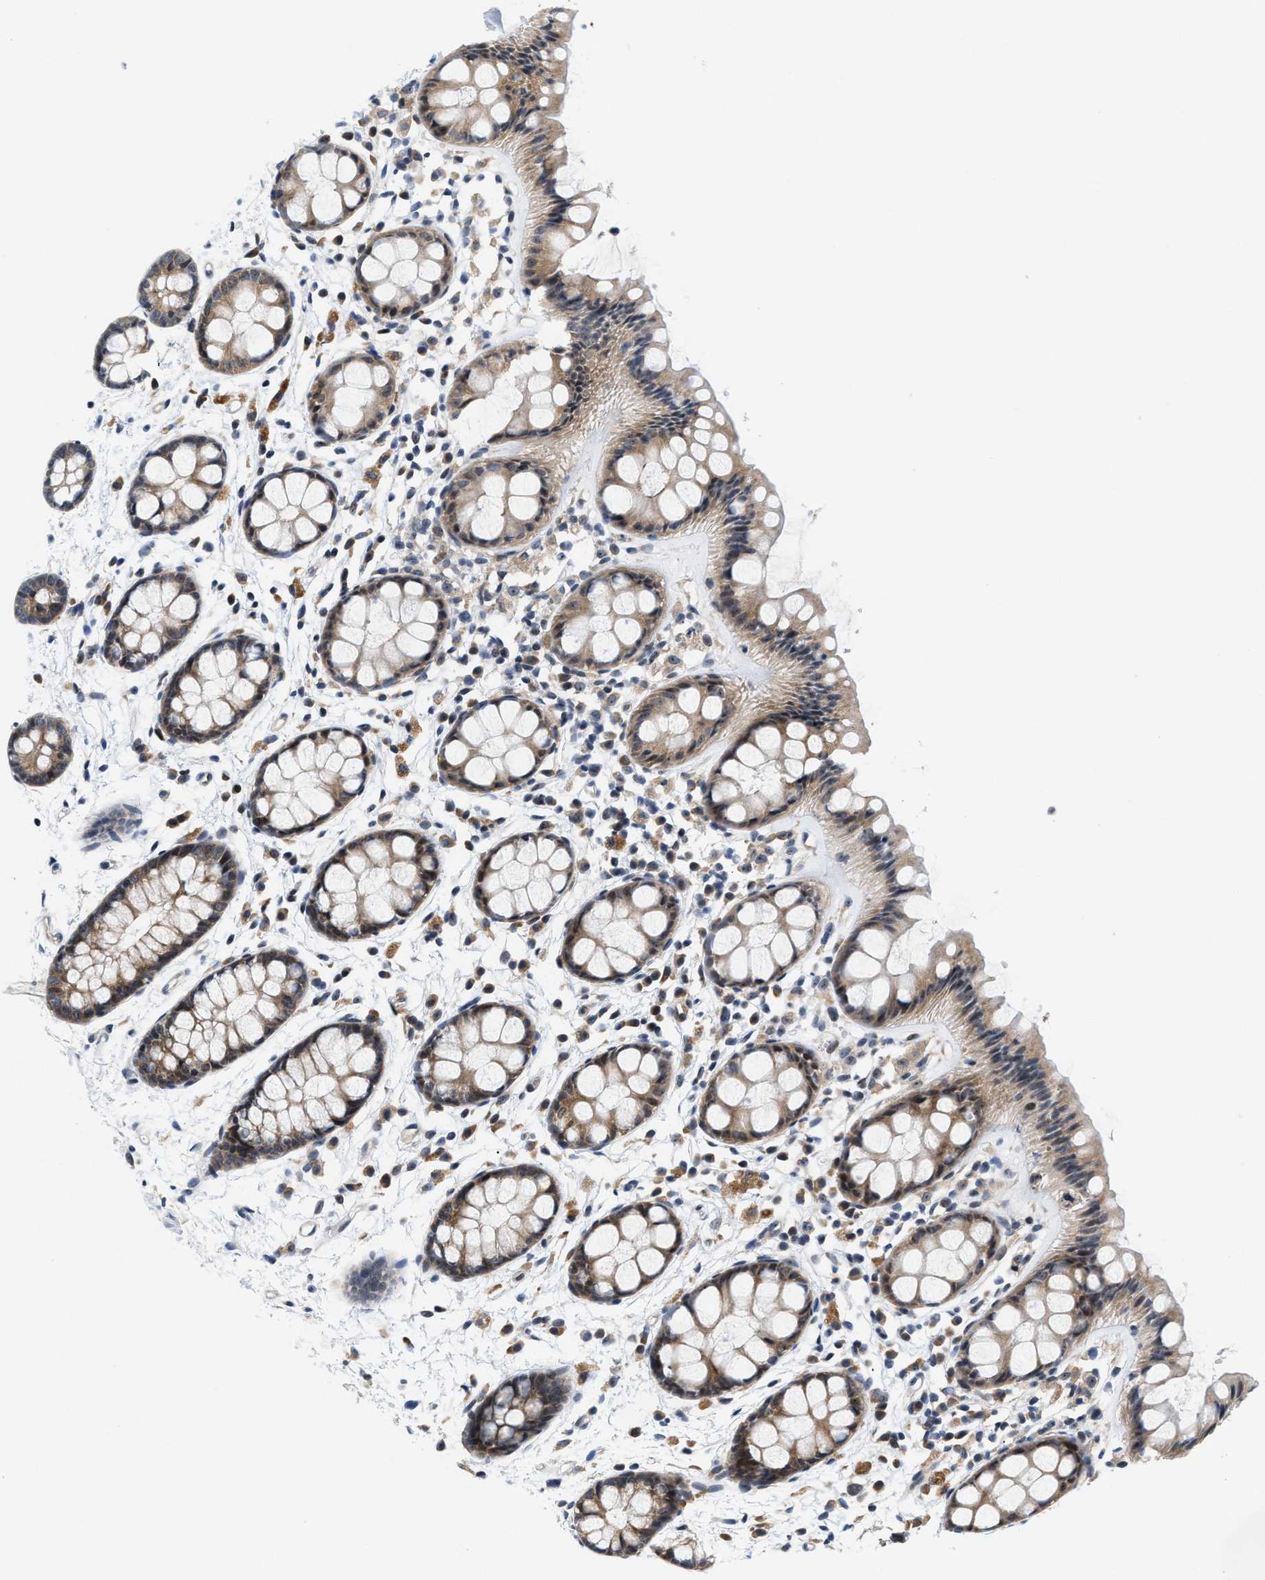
{"staining": {"intensity": "moderate", "quantity": ">75%", "location": "cytoplasmic/membranous"}, "tissue": "rectum", "cell_type": "Glandular cells", "image_type": "normal", "snomed": [{"axis": "morphology", "description": "Normal tissue, NOS"}, {"axis": "topography", "description": "Rectum"}], "caption": "Immunohistochemical staining of benign rectum exhibits moderate cytoplasmic/membranous protein expression in approximately >75% of glandular cells. Immunohistochemistry stains the protein in brown and the nuclei are stained blue.", "gene": "IKBKE", "patient": {"sex": "female", "age": 66}}